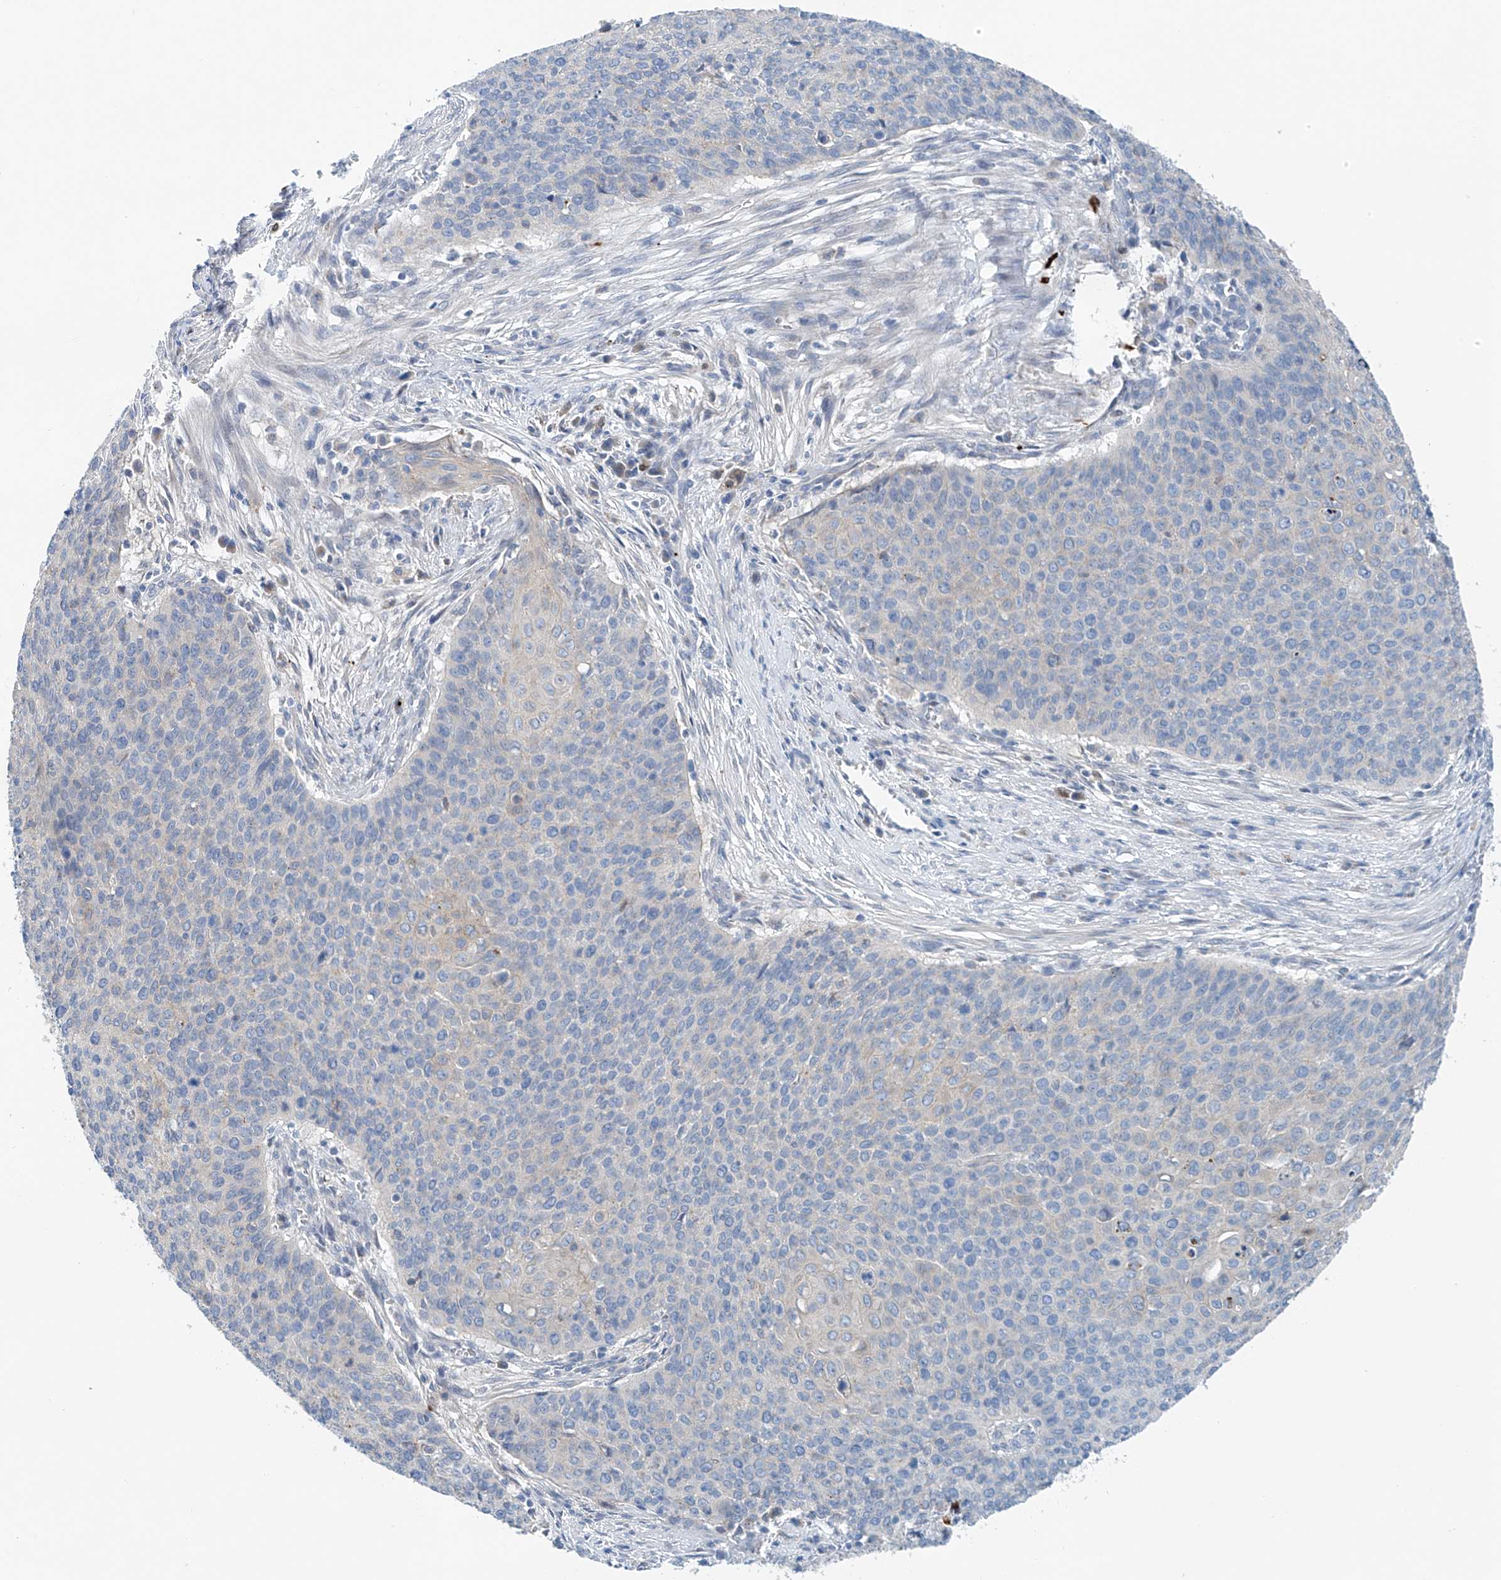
{"staining": {"intensity": "negative", "quantity": "none", "location": "none"}, "tissue": "cervical cancer", "cell_type": "Tumor cells", "image_type": "cancer", "snomed": [{"axis": "morphology", "description": "Squamous cell carcinoma, NOS"}, {"axis": "topography", "description": "Cervix"}], "caption": "IHC micrograph of neoplastic tissue: cervical squamous cell carcinoma stained with DAB demonstrates no significant protein expression in tumor cells.", "gene": "CEP85L", "patient": {"sex": "female", "age": 39}}